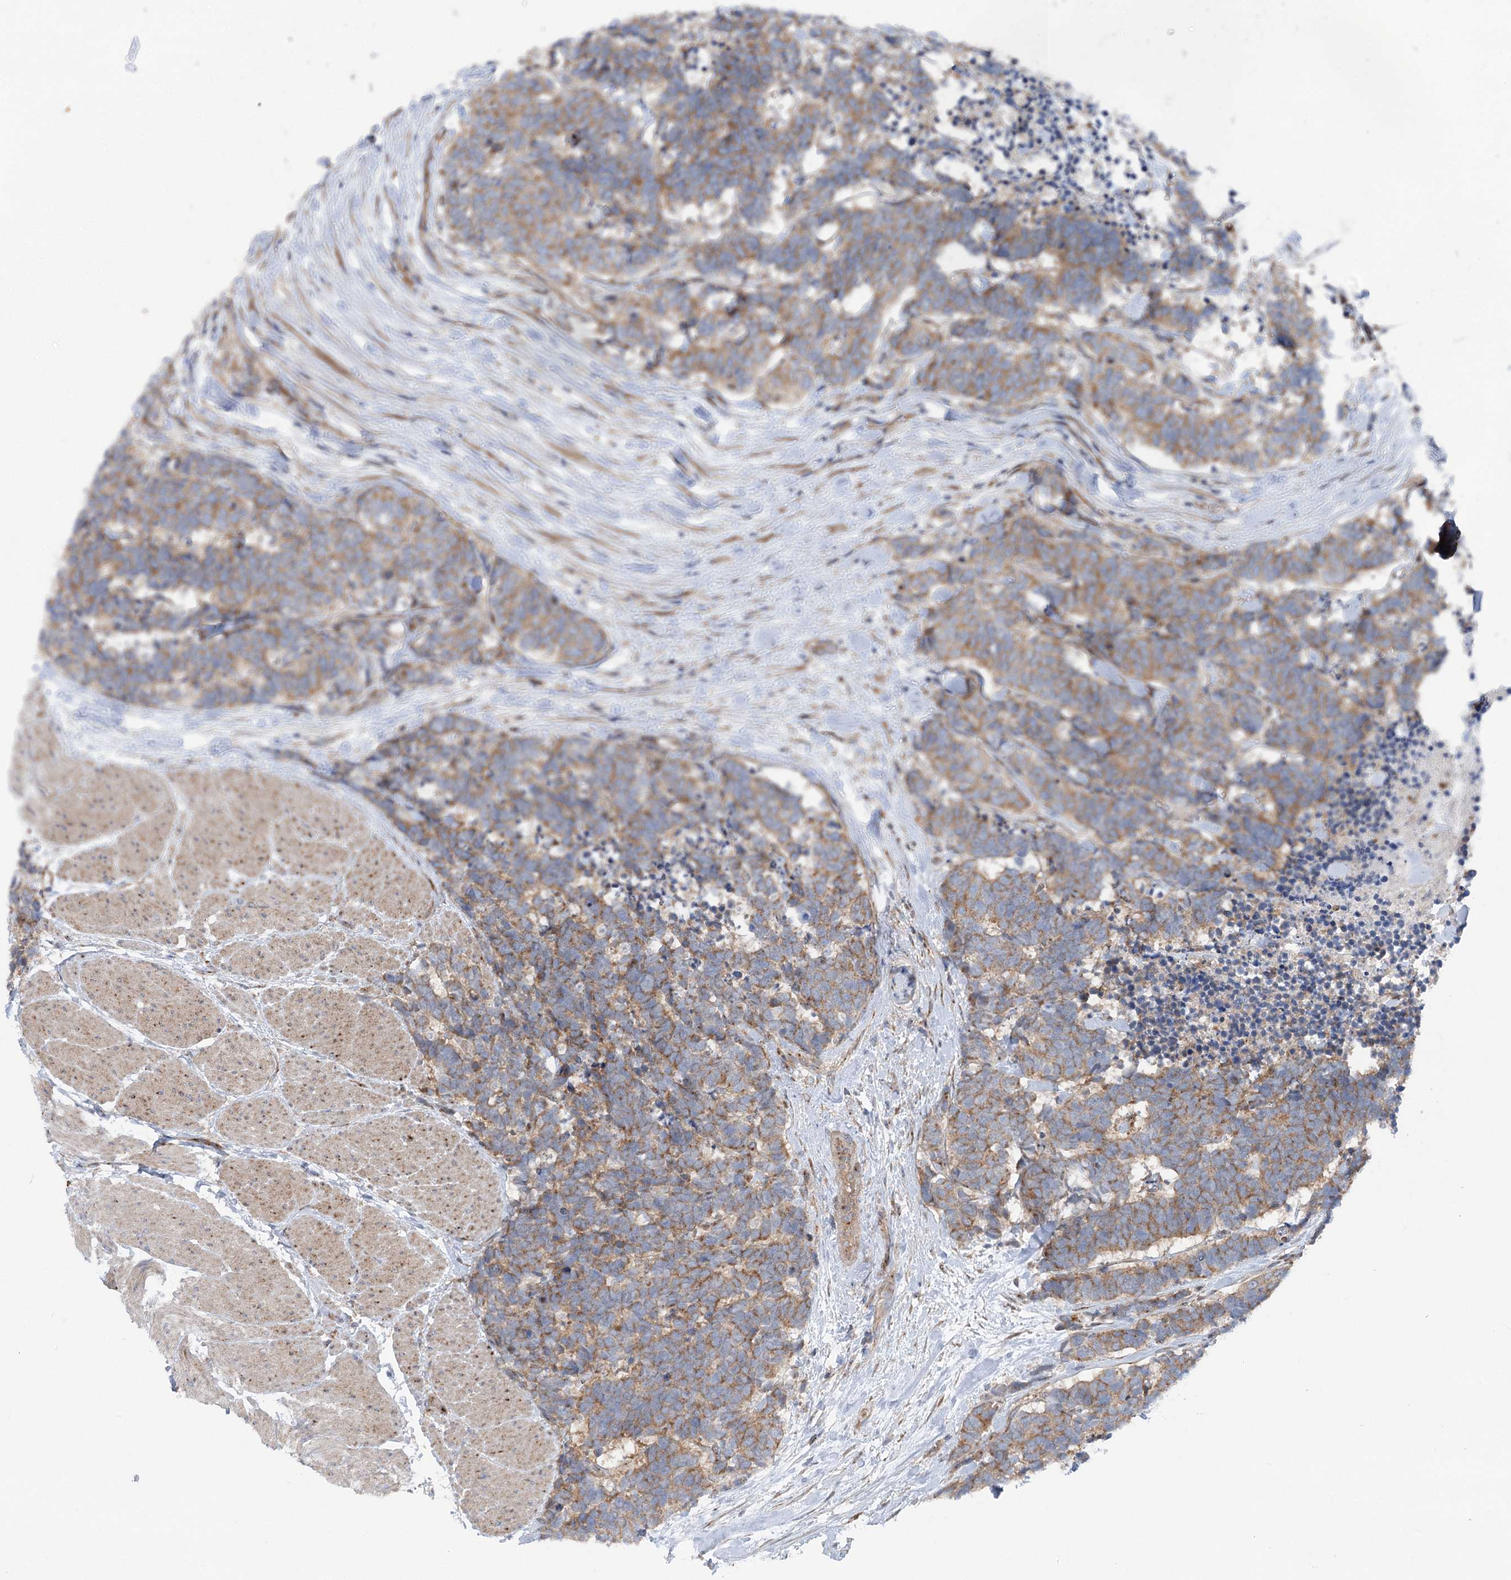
{"staining": {"intensity": "moderate", "quantity": ">75%", "location": "cytoplasmic/membranous"}, "tissue": "carcinoid", "cell_type": "Tumor cells", "image_type": "cancer", "snomed": [{"axis": "morphology", "description": "Carcinoma, NOS"}, {"axis": "morphology", "description": "Carcinoid, malignant, NOS"}, {"axis": "topography", "description": "Urinary bladder"}], "caption": "There is medium levels of moderate cytoplasmic/membranous staining in tumor cells of carcinoid, as demonstrated by immunohistochemical staining (brown color).", "gene": "SCN11A", "patient": {"sex": "male", "age": 57}}